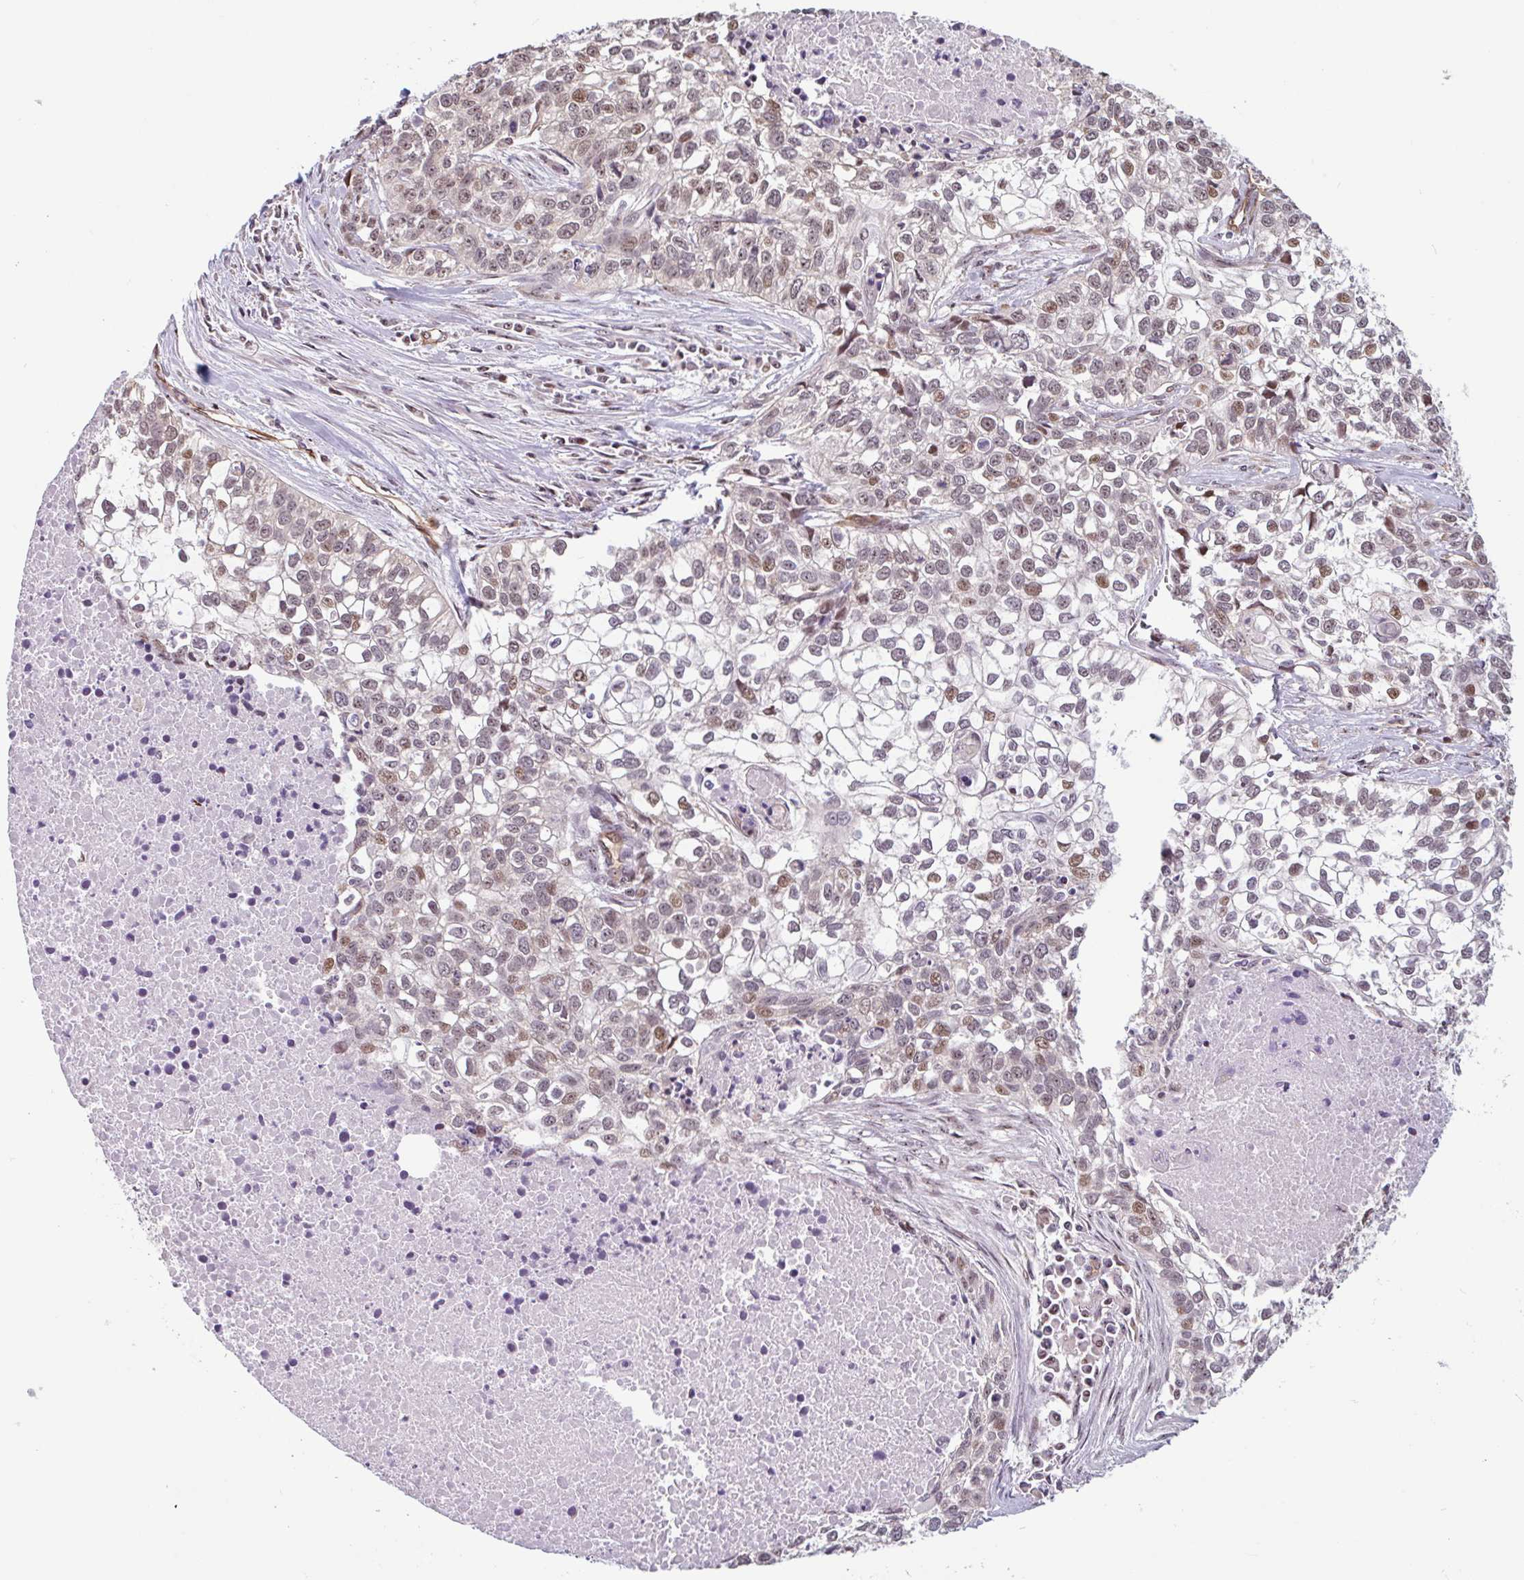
{"staining": {"intensity": "moderate", "quantity": "25%-75%", "location": "nuclear"}, "tissue": "lung cancer", "cell_type": "Tumor cells", "image_type": "cancer", "snomed": [{"axis": "morphology", "description": "Squamous cell carcinoma, NOS"}, {"axis": "topography", "description": "Lung"}], "caption": "Immunohistochemical staining of lung cancer (squamous cell carcinoma) exhibits medium levels of moderate nuclear protein expression in approximately 25%-75% of tumor cells.", "gene": "ZNF689", "patient": {"sex": "male", "age": 74}}